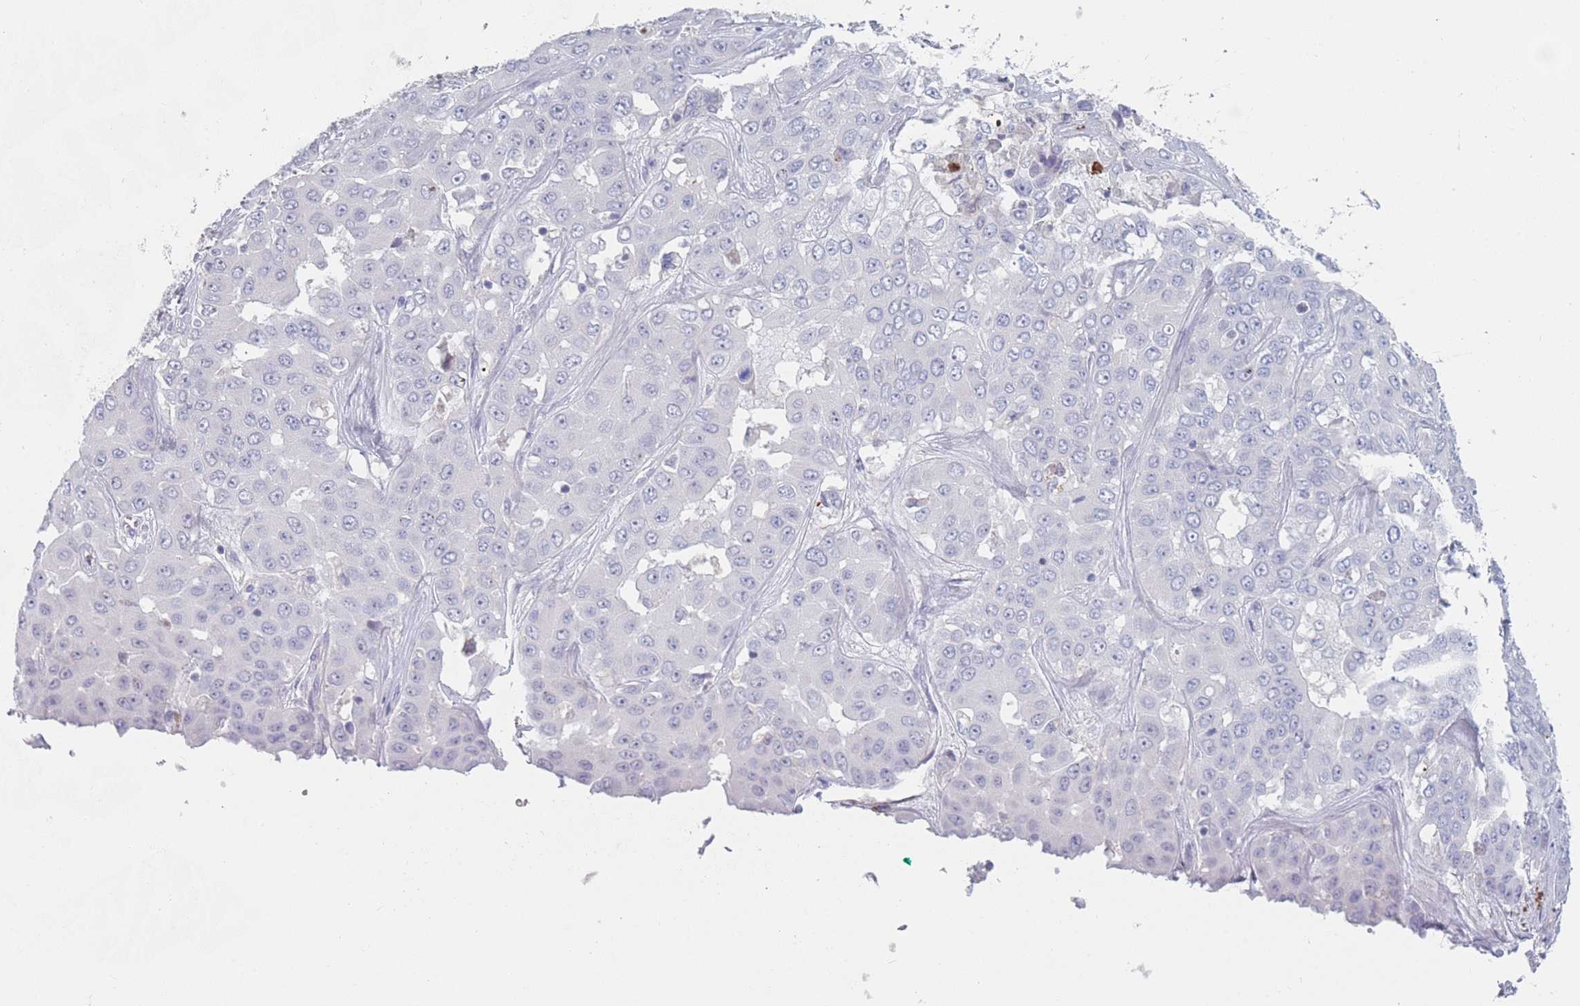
{"staining": {"intensity": "negative", "quantity": "none", "location": "none"}, "tissue": "liver cancer", "cell_type": "Tumor cells", "image_type": "cancer", "snomed": [{"axis": "morphology", "description": "Cholangiocarcinoma"}, {"axis": "topography", "description": "Liver"}], "caption": "IHC image of liver cholangiocarcinoma stained for a protein (brown), which reveals no expression in tumor cells.", "gene": "ATP1A3", "patient": {"sex": "female", "age": 52}}